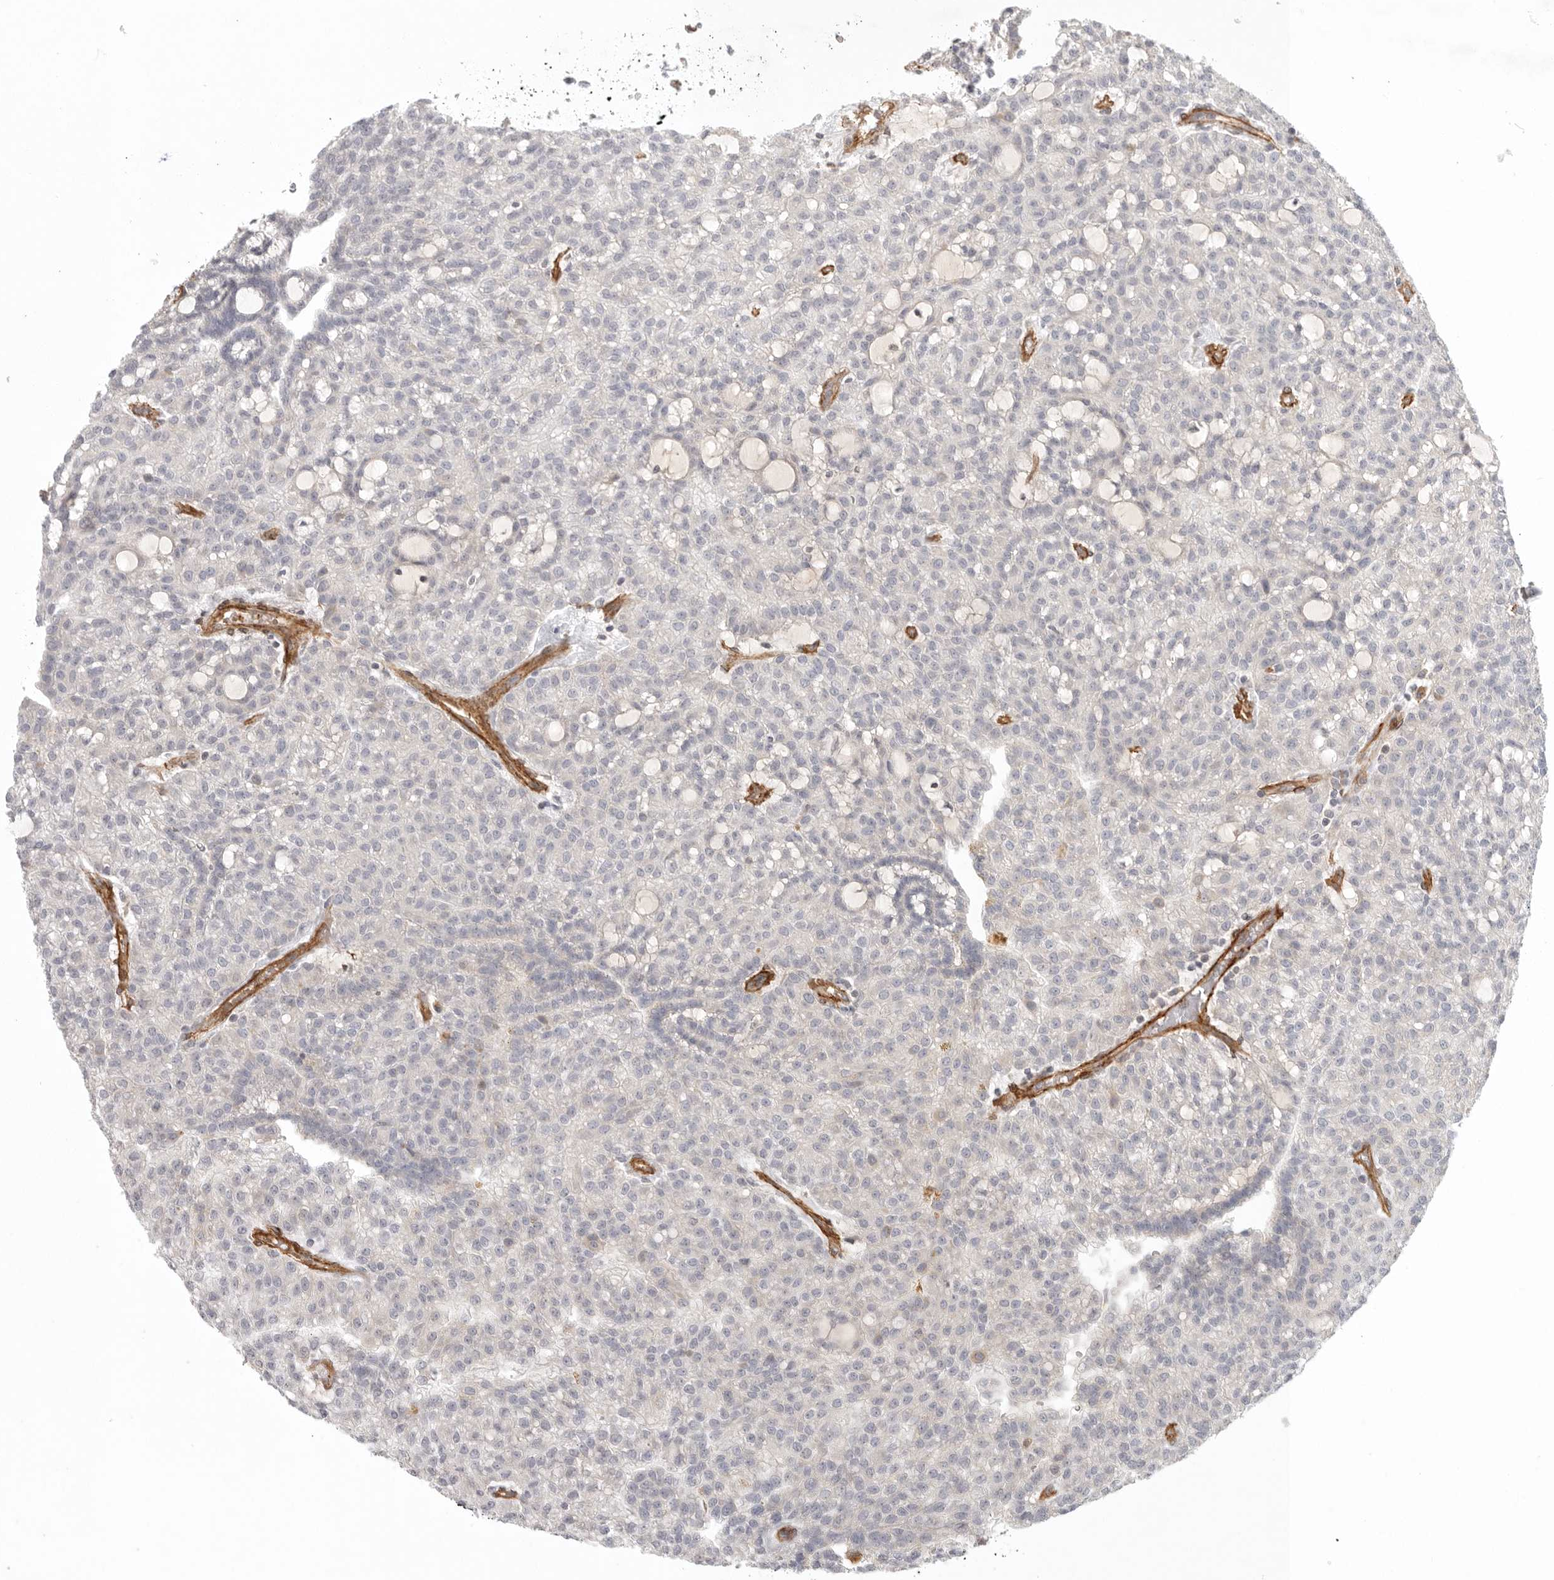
{"staining": {"intensity": "negative", "quantity": "none", "location": "none"}, "tissue": "renal cancer", "cell_type": "Tumor cells", "image_type": "cancer", "snomed": [{"axis": "morphology", "description": "Adenocarcinoma, NOS"}, {"axis": "topography", "description": "Kidney"}], "caption": "The image demonstrates no staining of tumor cells in renal adenocarcinoma.", "gene": "LONRF1", "patient": {"sex": "male", "age": 63}}